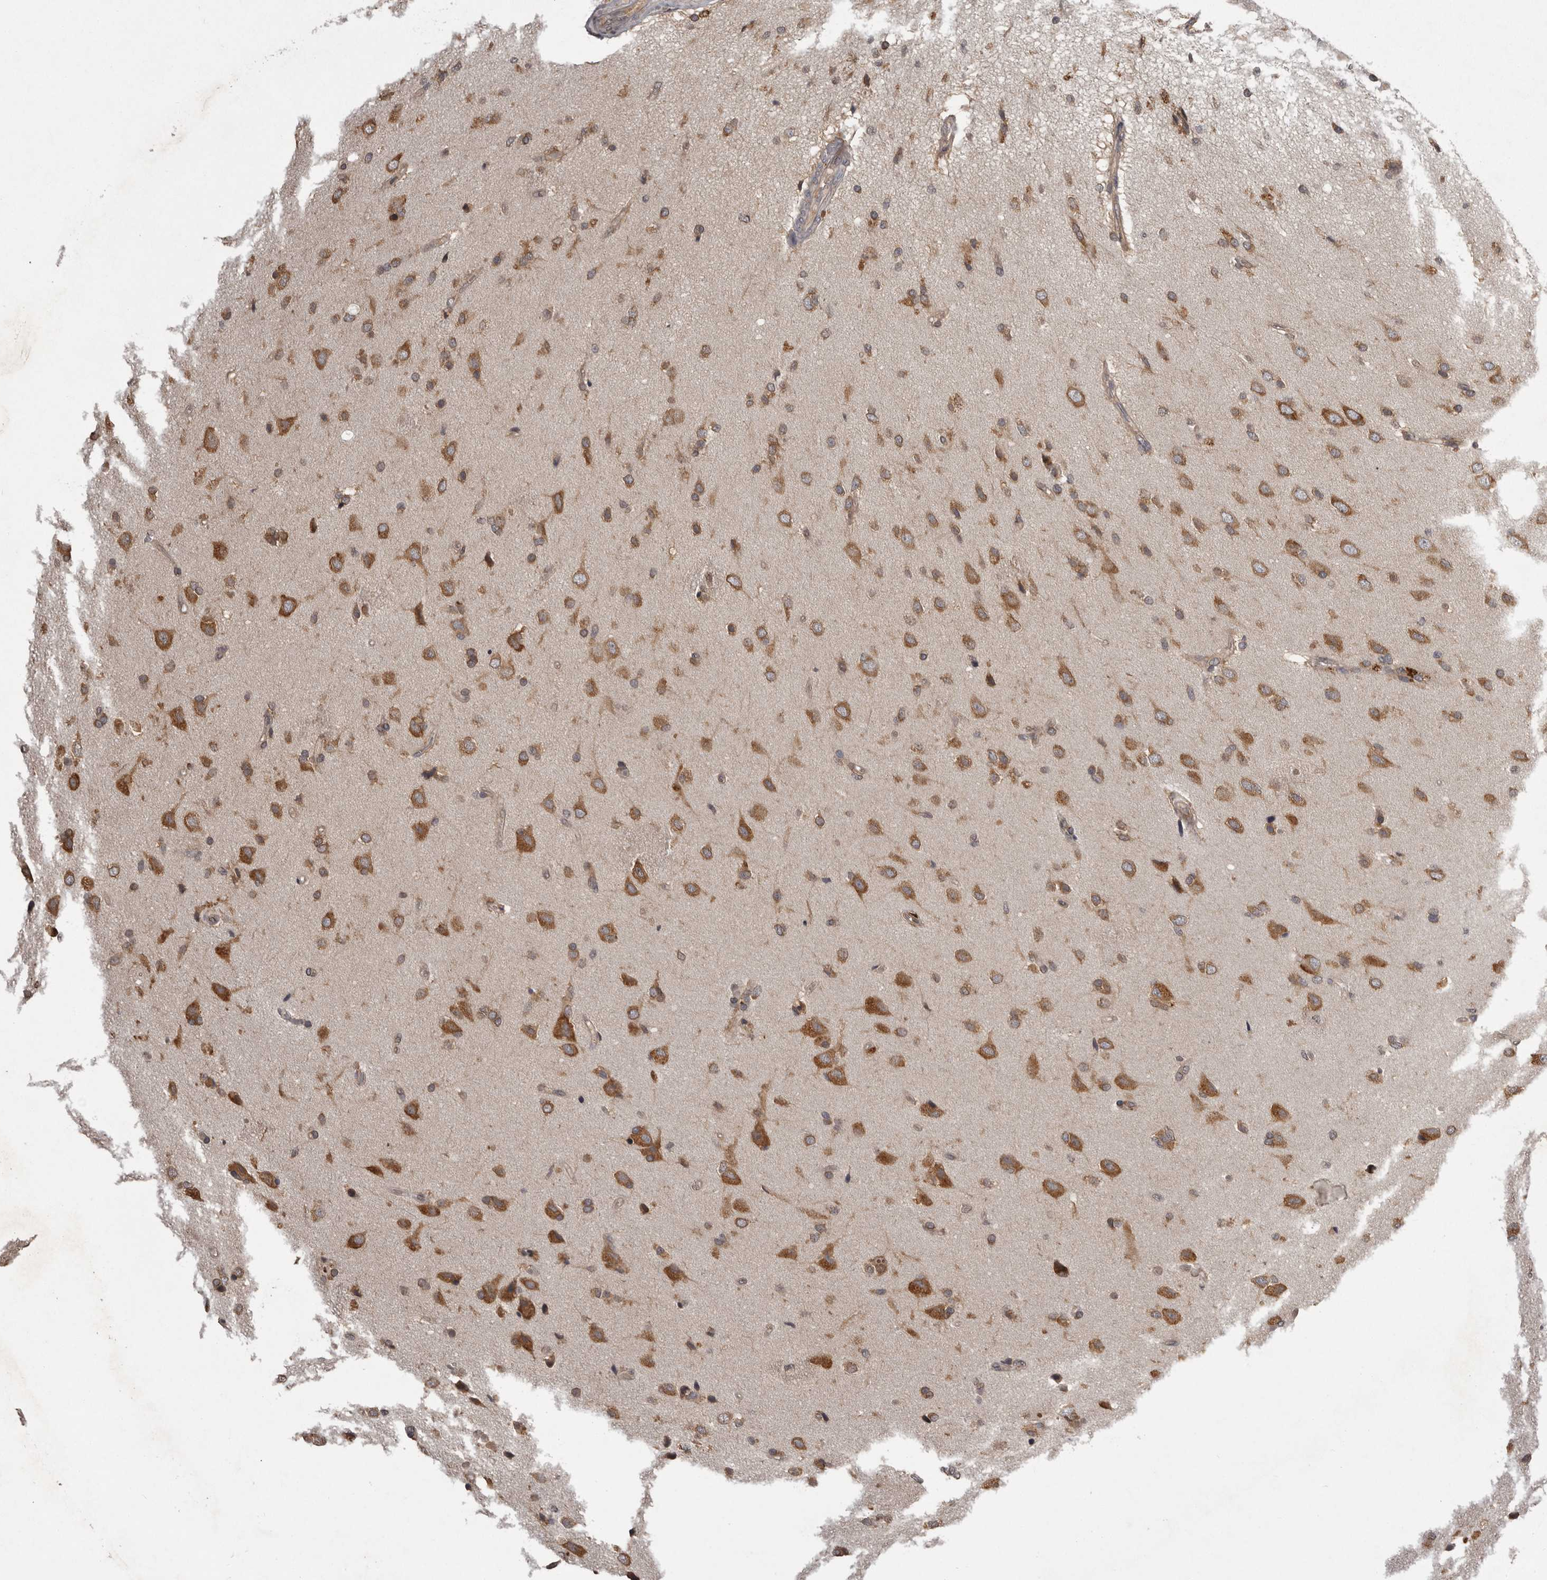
{"staining": {"intensity": "strong", "quantity": ">75%", "location": "cytoplasmic/membranous"}, "tissue": "glioma", "cell_type": "Tumor cells", "image_type": "cancer", "snomed": [{"axis": "morphology", "description": "Glioma, malignant, High grade"}, {"axis": "topography", "description": "Brain"}], "caption": "High-power microscopy captured an immunohistochemistry (IHC) micrograph of glioma, revealing strong cytoplasmic/membranous staining in approximately >75% of tumor cells.", "gene": "DARS1", "patient": {"sex": "male", "age": 72}}